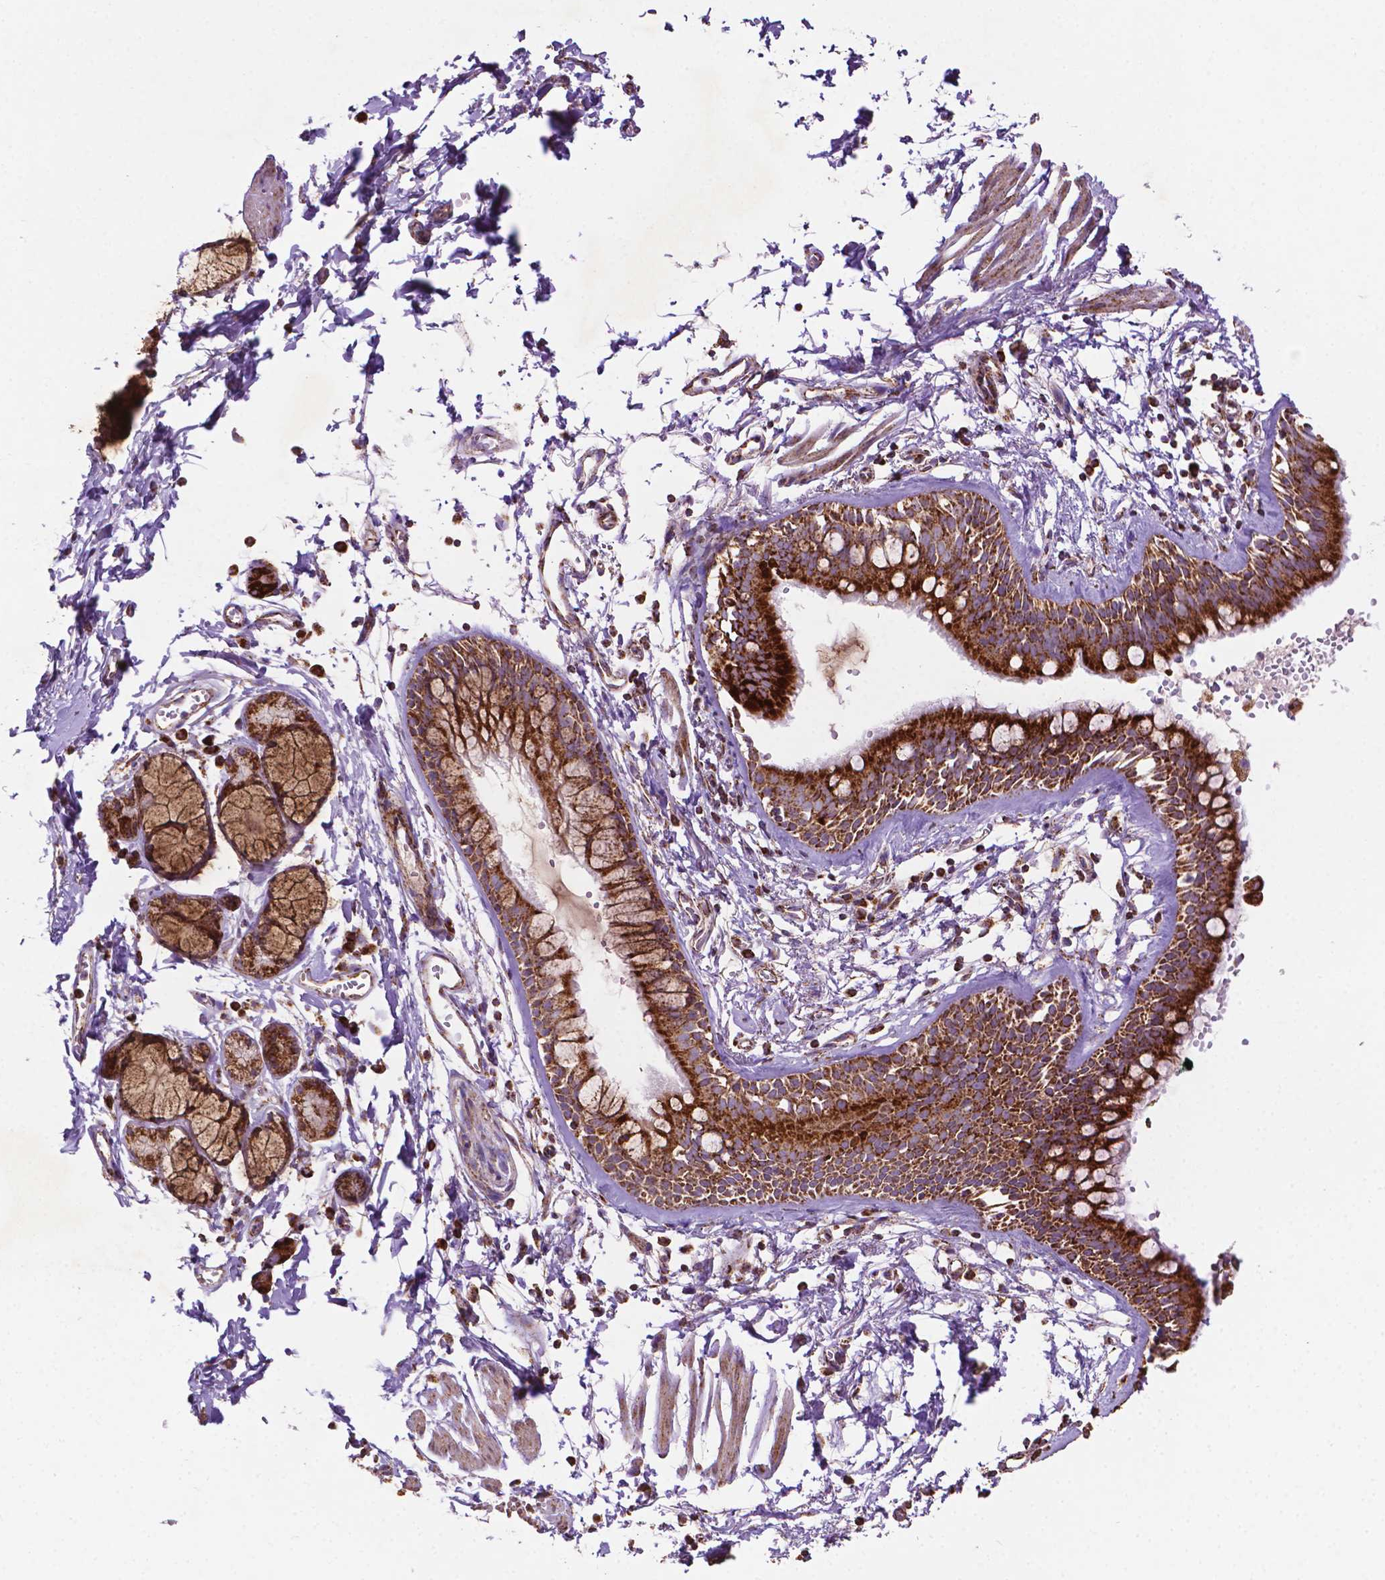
{"staining": {"intensity": "strong", "quantity": ">75%", "location": "cytoplasmic/membranous"}, "tissue": "bronchus", "cell_type": "Respiratory epithelial cells", "image_type": "normal", "snomed": [{"axis": "morphology", "description": "Normal tissue, NOS"}, {"axis": "topography", "description": "Cartilage tissue"}, {"axis": "topography", "description": "Bronchus"}], "caption": "IHC micrograph of benign bronchus stained for a protein (brown), which exhibits high levels of strong cytoplasmic/membranous positivity in about >75% of respiratory epithelial cells.", "gene": "ILVBL", "patient": {"sex": "female", "age": 59}}